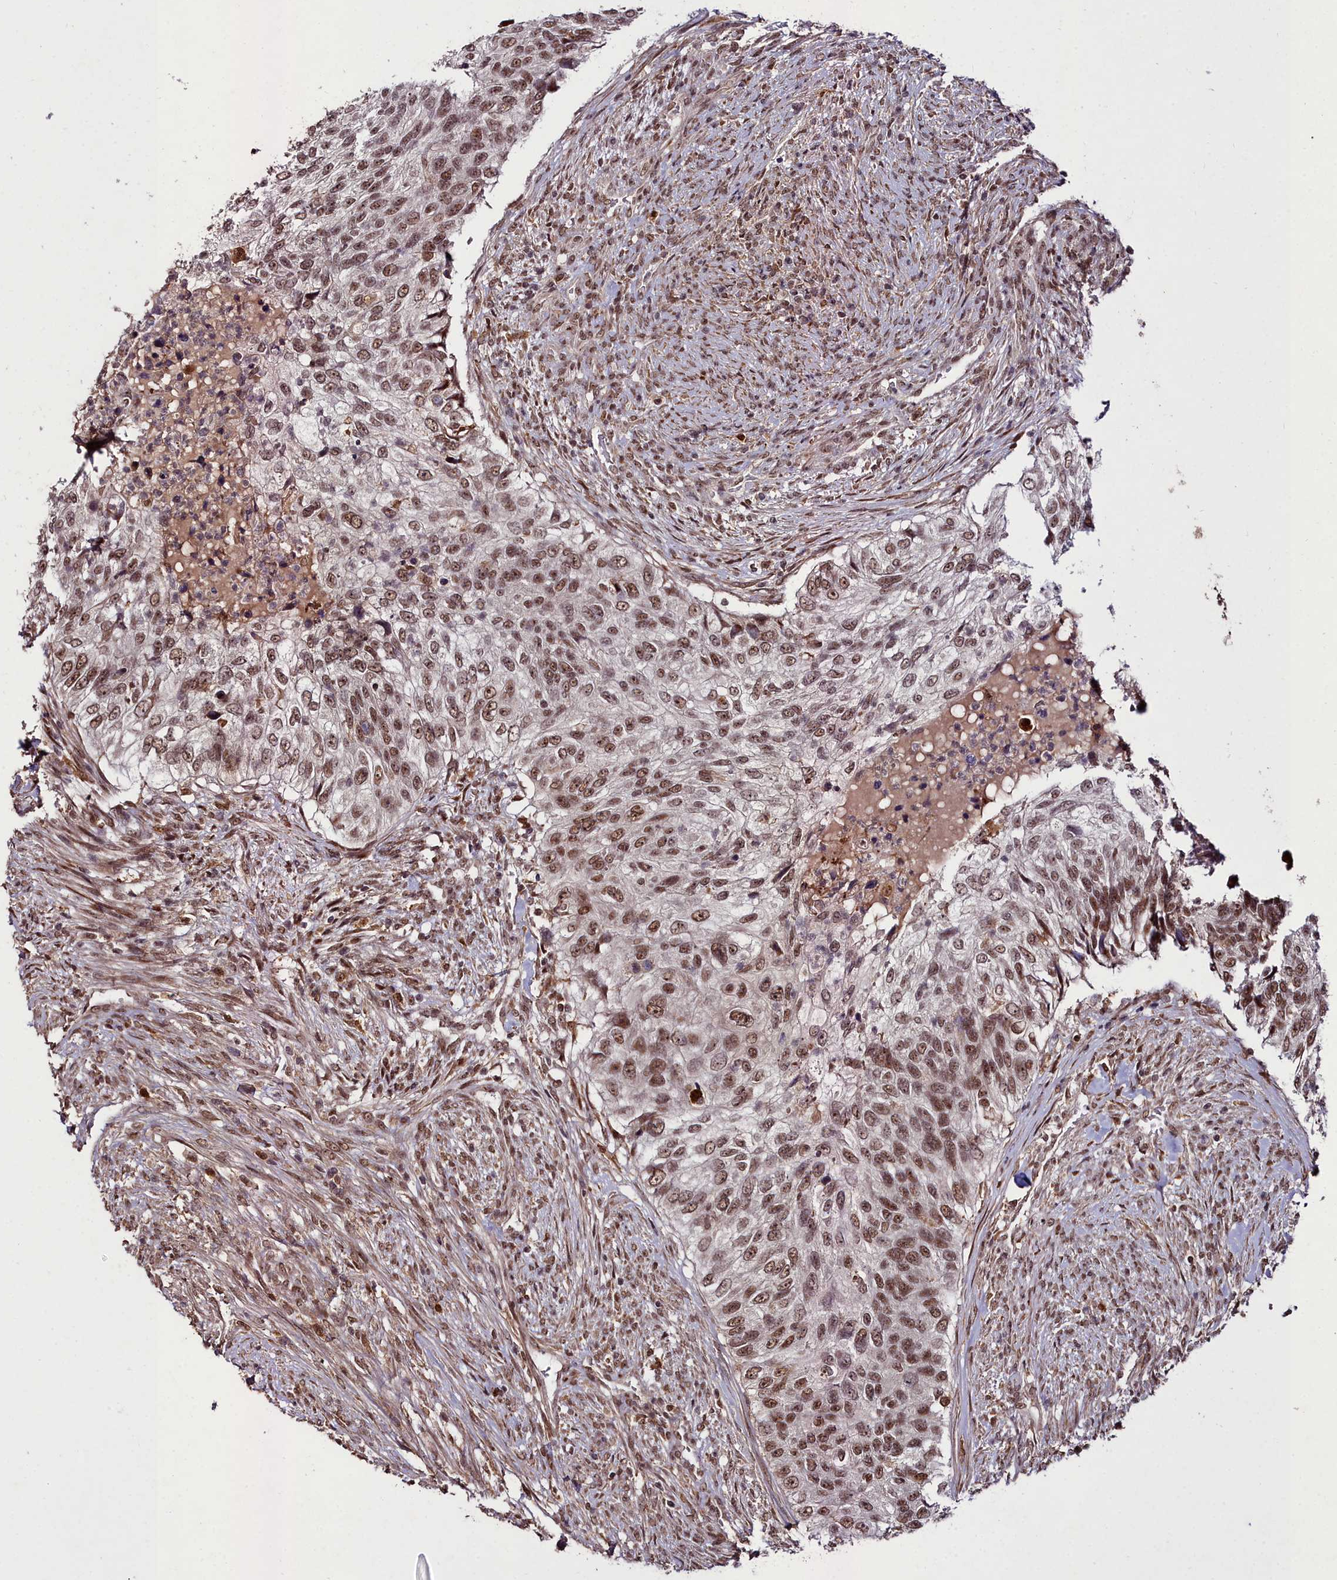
{"staining": {"intensity": "moderate", "quantity": ">75%", "location": "nuclear"}, "tissue": "urothelial cancer", "cell_type": "Tumor cells", "image_type": "cancer", "snomed": [{"axis": "morphology", "description": "Urothelial carcinoma, High grade"}, {"axis": "topography", "description": "Urinary bladder"}], "caption": "This is an image of immunohistochemistry (IHC) staining of urothelial cancer, which shows moderate positivity in the nuclear of tumor cells.", "gene": "CXXC1", "patient": {"sex": "female", "age": 60}}